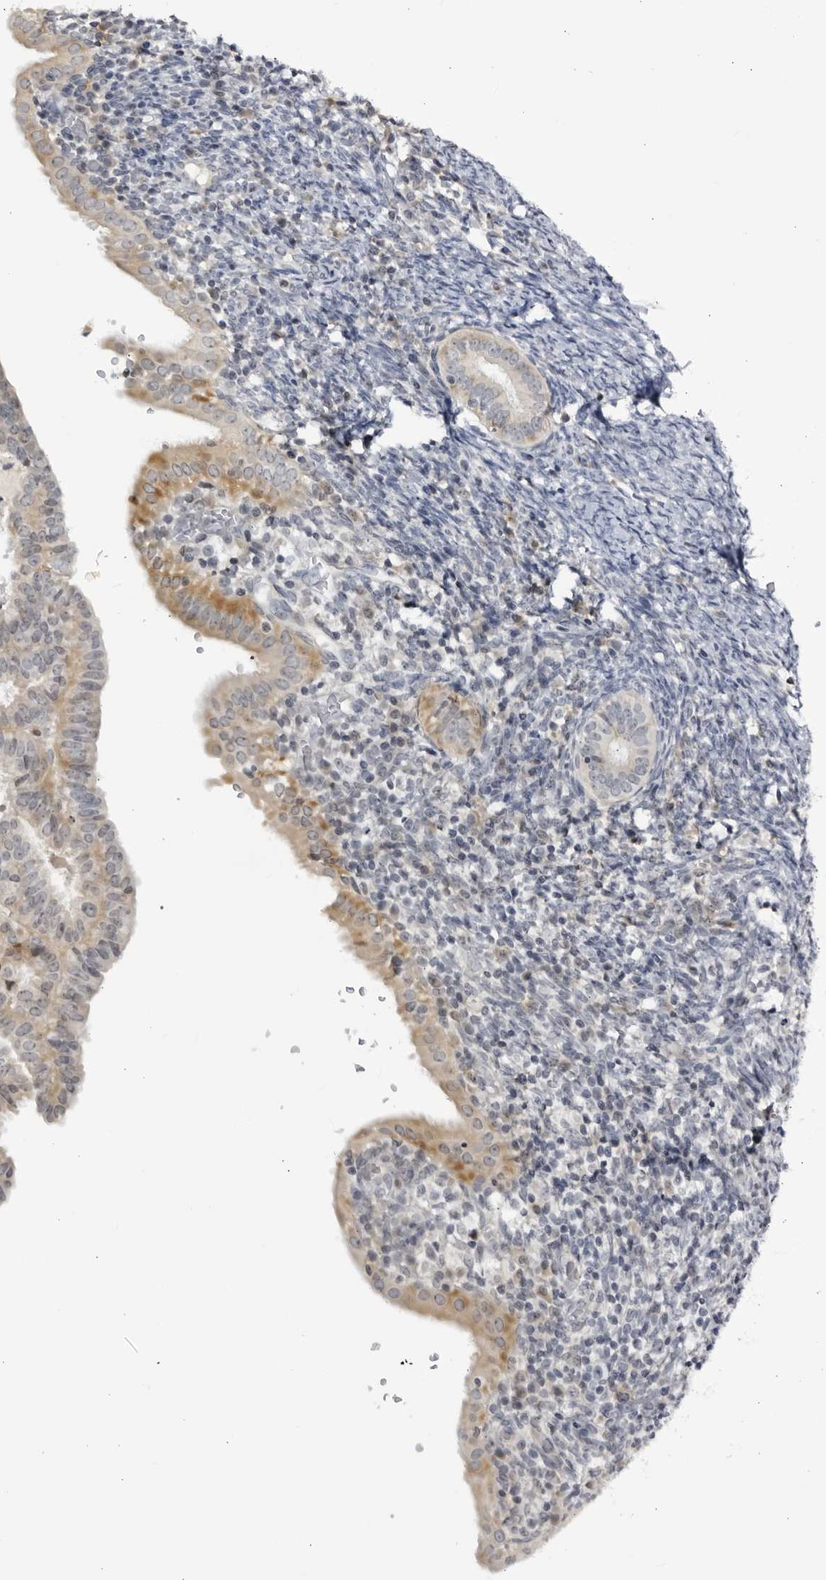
{"staining": {"intensity": "moderate", "quantity": "<25%", "location": "cytoplasmic/membranous"}, "tissue": "endometrial cancer", "cell_type": "Tumor cells", "image_type": "cancer", "snomed": [{"axis": "morphology", "description": "Adenocarcinoma, NOS"}, {"axis": "topography", "description": "Uterus"}], "caption": "Human adenocarcinoma (endometrial) stained for a protein (brown) displays moderate cytoplasmic/membranous positive expression in approximately <25% of tumor cells.", "gene": "CNBD1", "patient": {"sex": "female", "age": 77}}